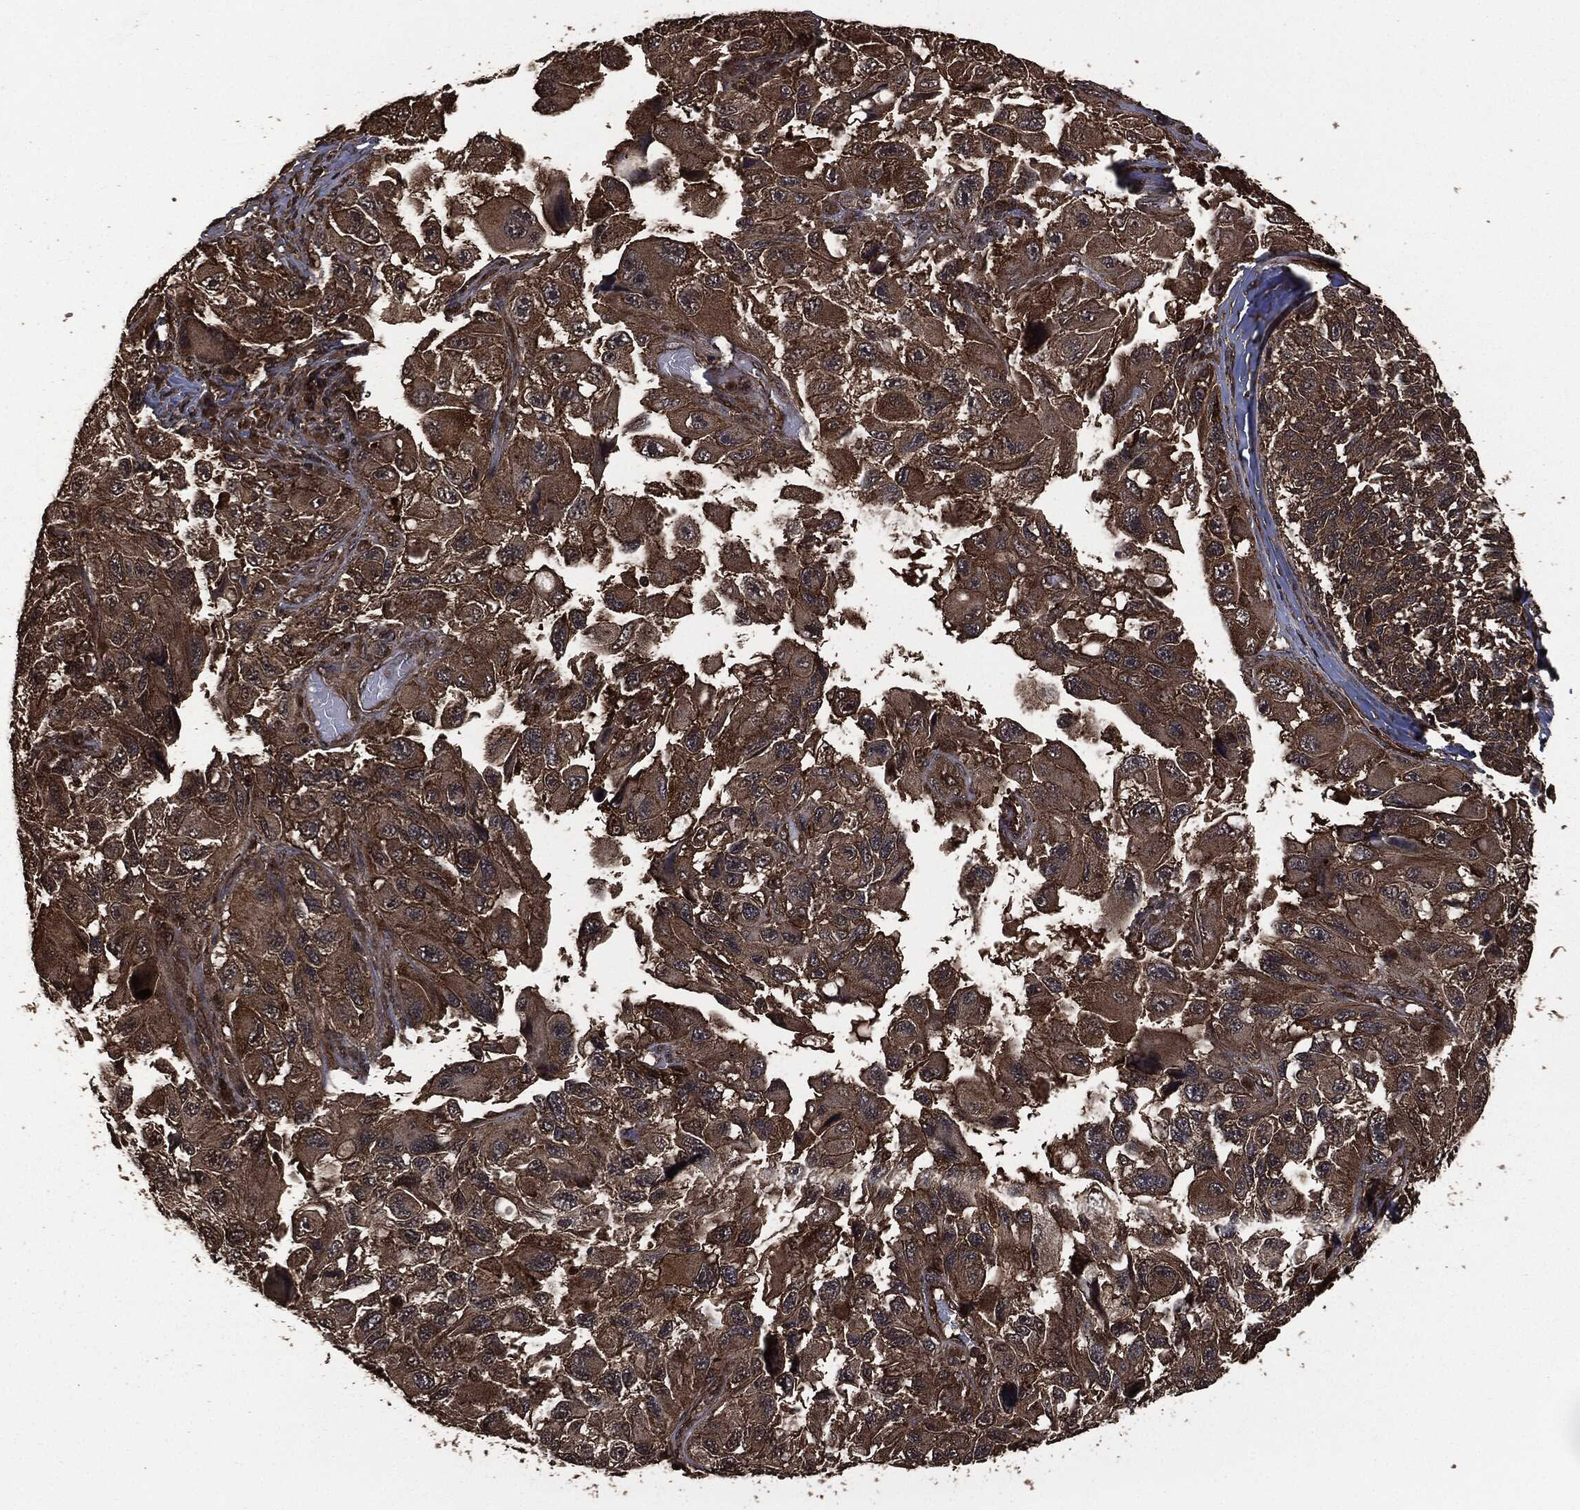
{"staining": {"intensity": "moderate", "quantity": ">75%", "location": "cytoplasmic/membranous"}, "tissue": "melanoma", "cell_type": "Tumor cells", "image_type": "cancer", "snomed": [{"axis": "morphology", "description": "Malignant melanoma, NOS"}, {"axis": "topography", "description": "Skin"}], "caption": "Immunohistochemistry (IHC) staining of malignant melanoma, which demonstrates medium levels of moderate cytoplasmic/membranous expression in about >75% of tumor cells indicating moderate cytoplasmic/membranous protein staining. The staining was performed using DAB (3,3'-diaminobenzidine) (brown) for protein detection and nuclei were counterstained in hematoxylin (blue).", "gene": "HRAS", "patient": {"sex": "female", "age": 73}}